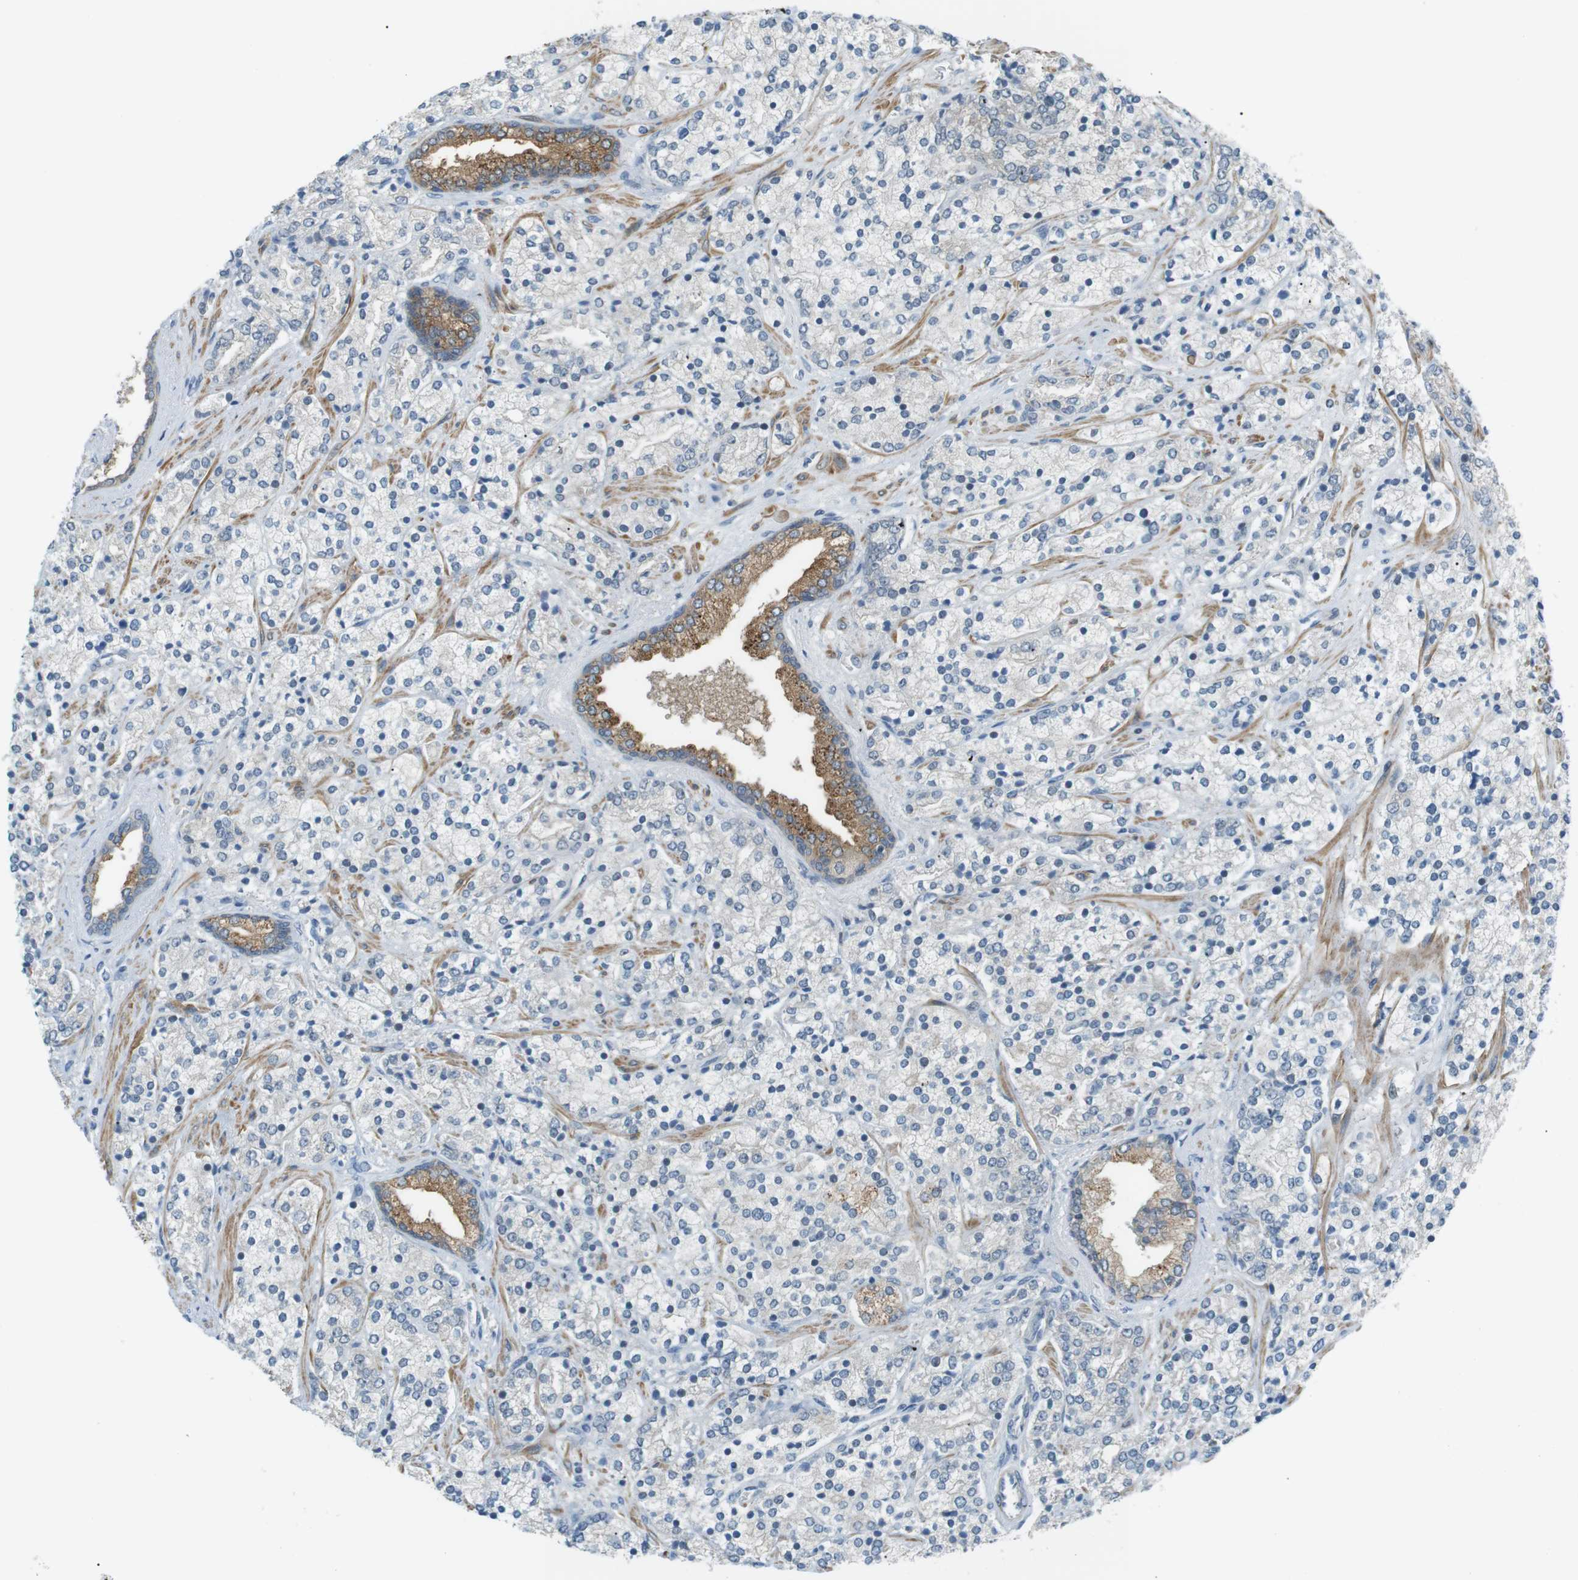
{"staining": {"intensity": "weak", "quantity": "<25%", "location": "cytoplasmic/membranous"}, "tissue": "prostate cancer", "cell_type": "Tumor cells", "image_type": "cancer", "snomed": [{"axis": "morphology", "description": "Adenocarcinoma, High grade"}, {"axis": "topography", "description": "Prostate"}], "caption": "Prostate high-grade adenocarcinoma was stained to show a protein in brown. There is no significant expression in tumor cells.", "gene": "RTN3", "patient": {"sex": "male", "age": 71}}